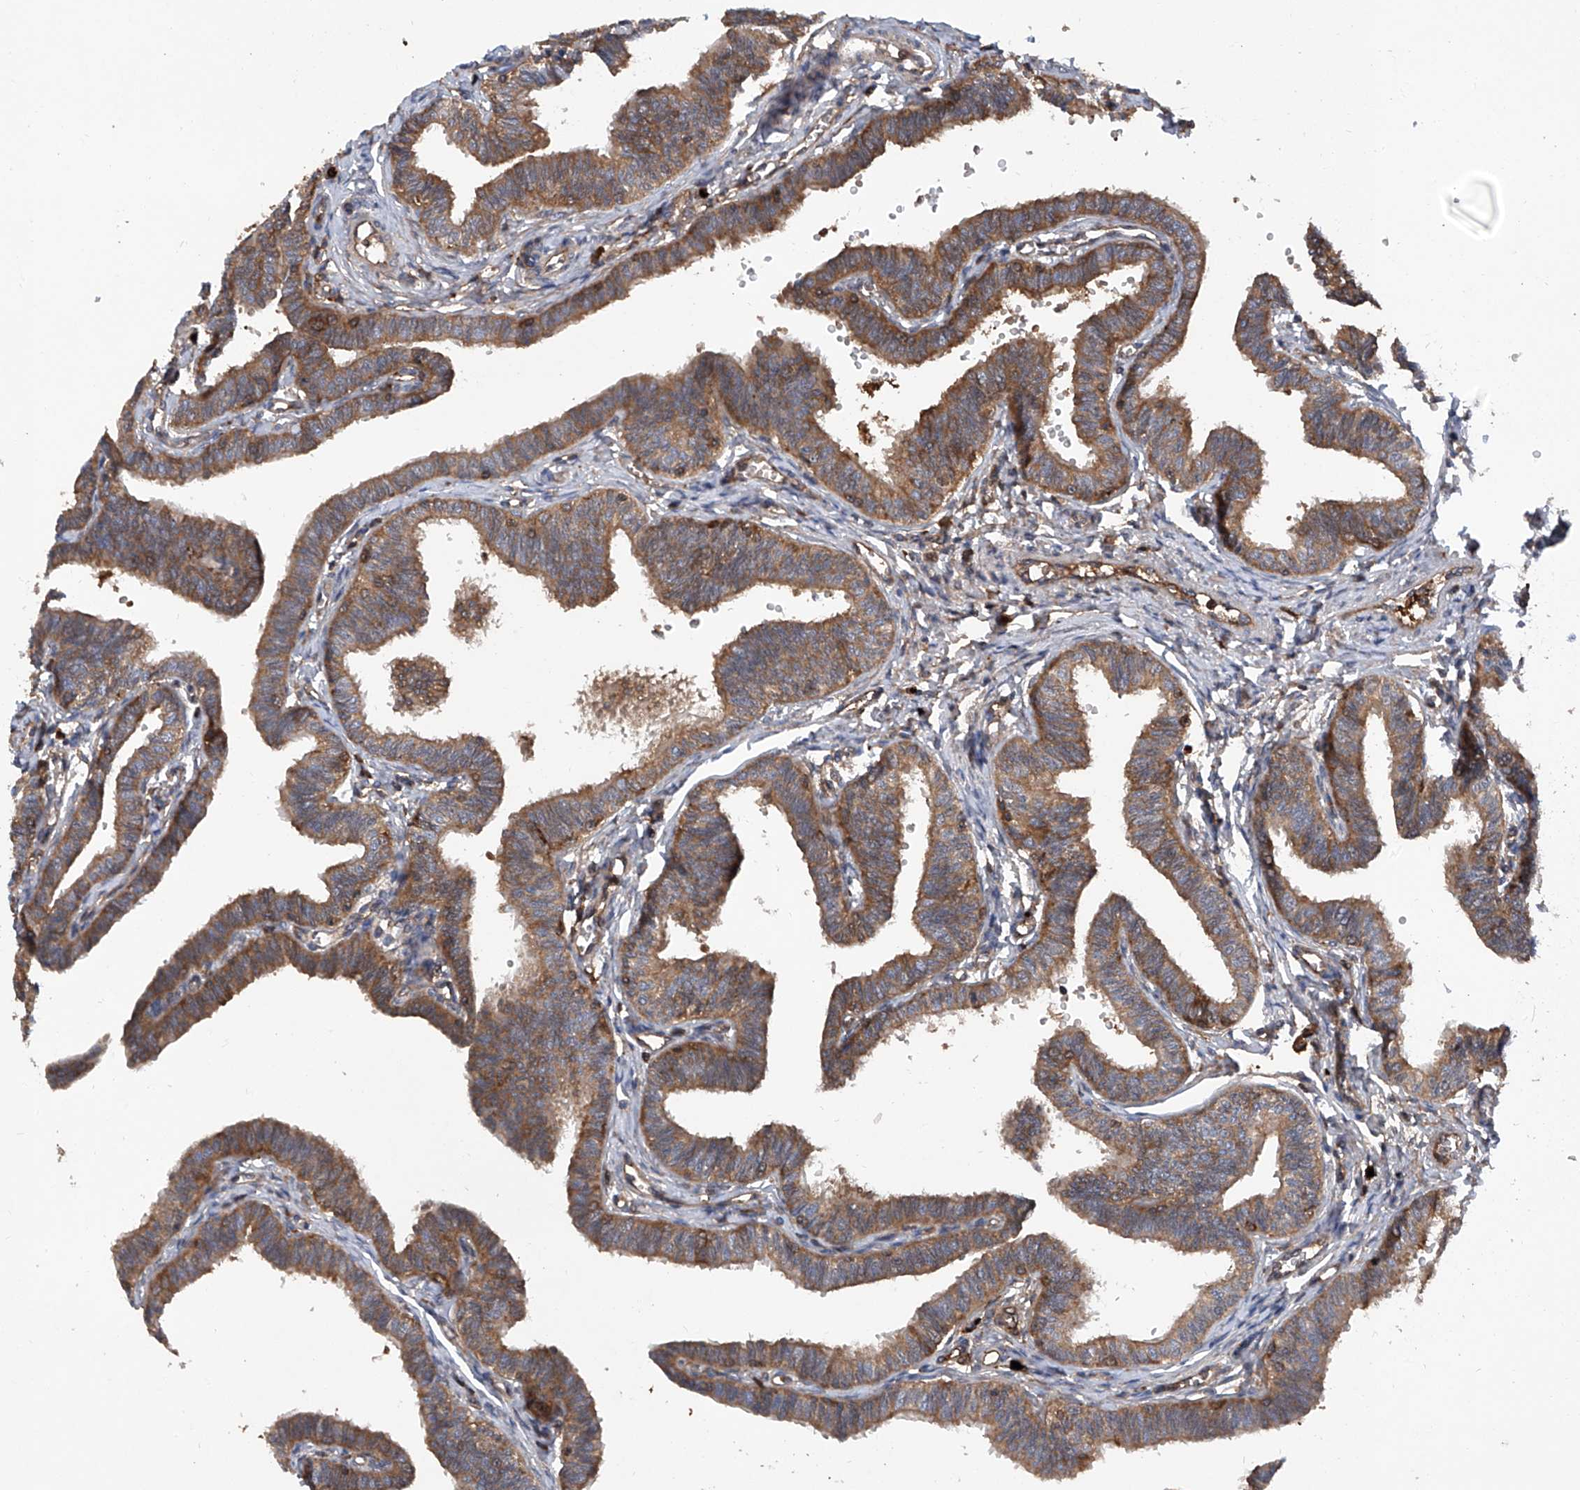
{"staining": {"intensity": "strong", "quantity": ">75%", "location": "cytoplasmic/membranous"}, "tissue": "fallopian tube", "cell_type": "Glandular cells", "image_type": "normal", "snomed": [{"axis": "morphology", "description": "Normal tissue, NOS"}, {"axis": "topography", "description": "Fallopian tube"}, {"axis": "topography", "description": "Ovary"}], "caption": "This is a histology image of immunohistochemistry (IHC) staining of normal fallopian tube, which shows strong positivity in the cytoplasmic/membranous of glandular cells.", "gene": "ASCC3", "patient": {"sex": "female", "age": 23}}